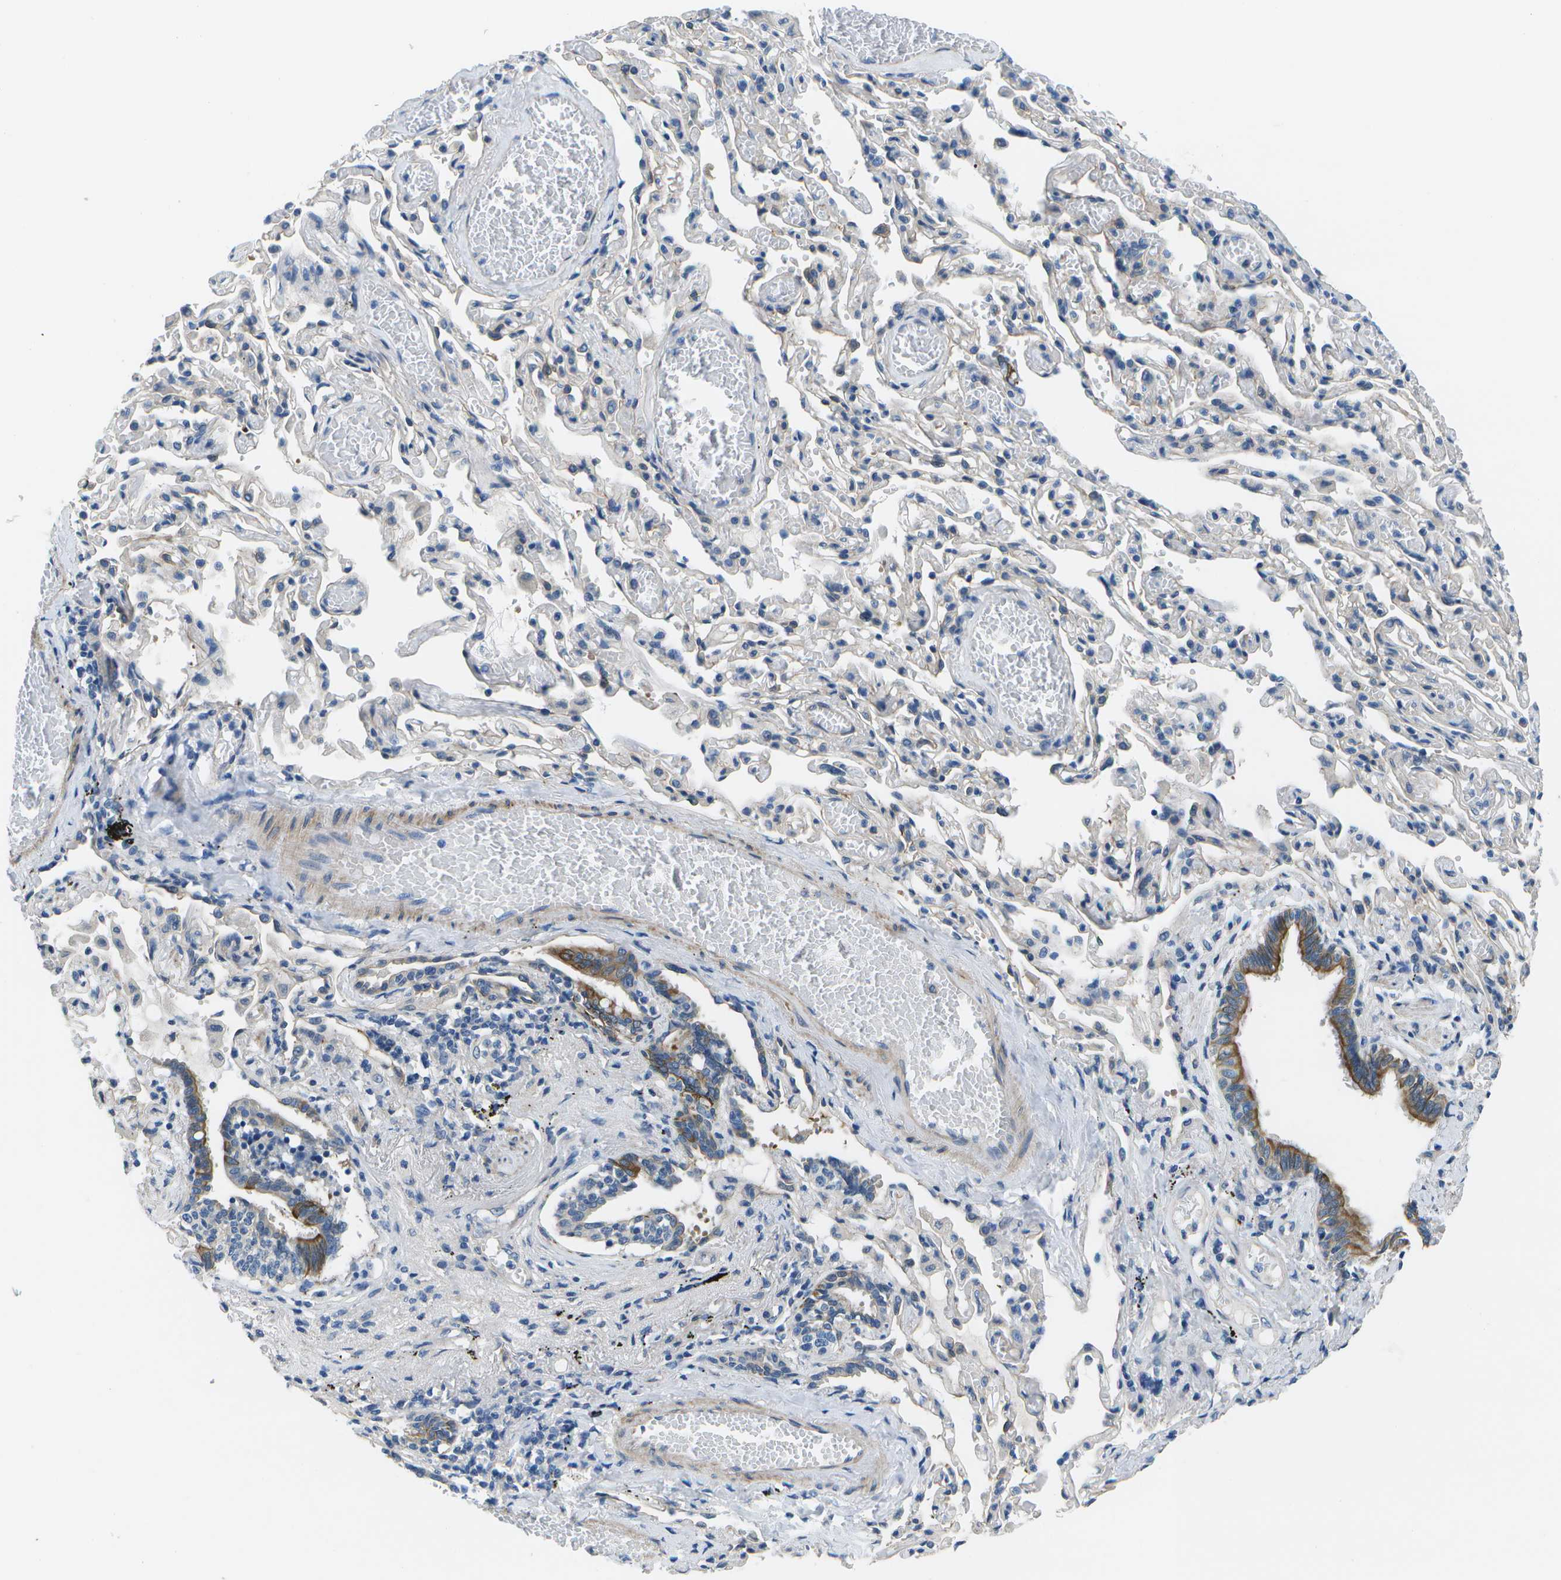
{"staining": {"intensity": "strong", "quantity": ">75%", "location": "cytoplasmic/membranous"}, "tissue": "bronchus", "cell_type": "Respiratory epithelial cells", "image_type": "normal", "snomed": [{"axis": "morphology", "description": "Normal tissue, NOS"}, {"axis": "morphology", "description": "Inflammation, NOS"}, {"axis": "topography", "description": "Cartilage tissue"}, {"axis": "topography", "description": "Lung"}], "caption": "Strong cytoplasmic/membranous positivity is seen in approximately >75% of respiratory epithelial cells in benign bronchus.", "gene": "P3H1", "patient": {"sex": "male", "age": 71}}